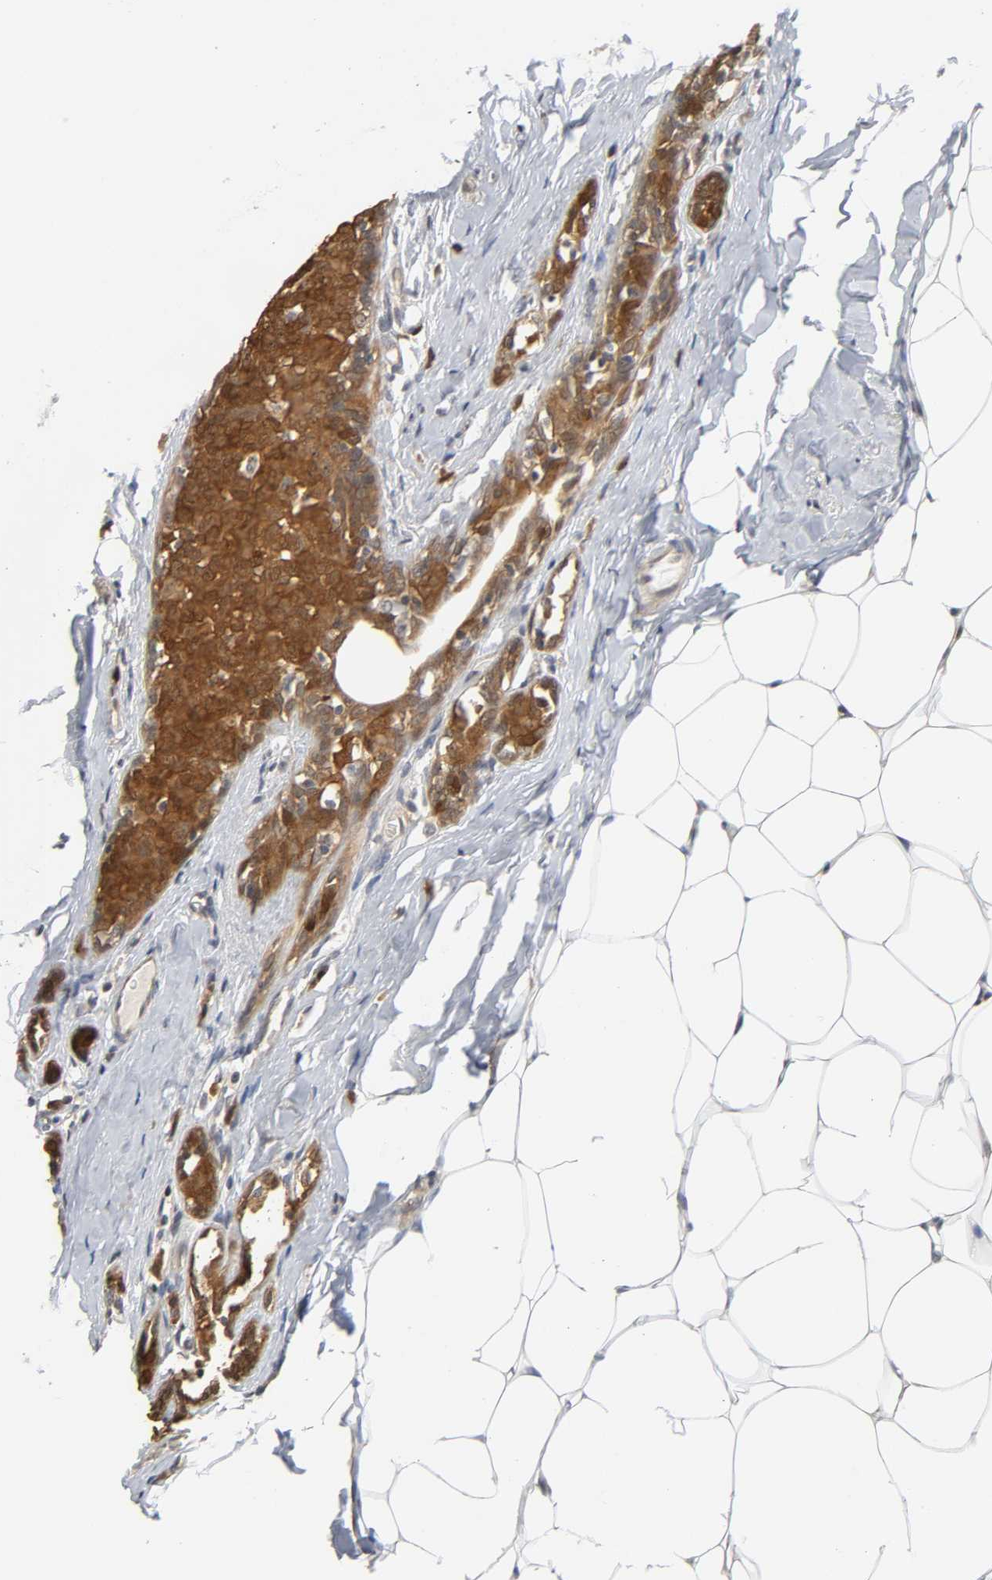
{"staining": {"intensity": "strong", "quantity": ">75%", "location": "cytoplasmic/membranous"}, "tissue": "breast cancer", "cell_type": "Tumor cells", "image_type": "cancer", "snomed": [{"axis": "morphology", "description": "Duct carcinoma"}, {"axis": "topography", "description": "Breast"}], "caption": "Invasive ductal carcinoma (breast) stained for a protein demonstrates strong cytoplasmic/membranous positivity in tumor cells.", "gene": "MIF", "patient": {"sex": "female", "age": 40}}